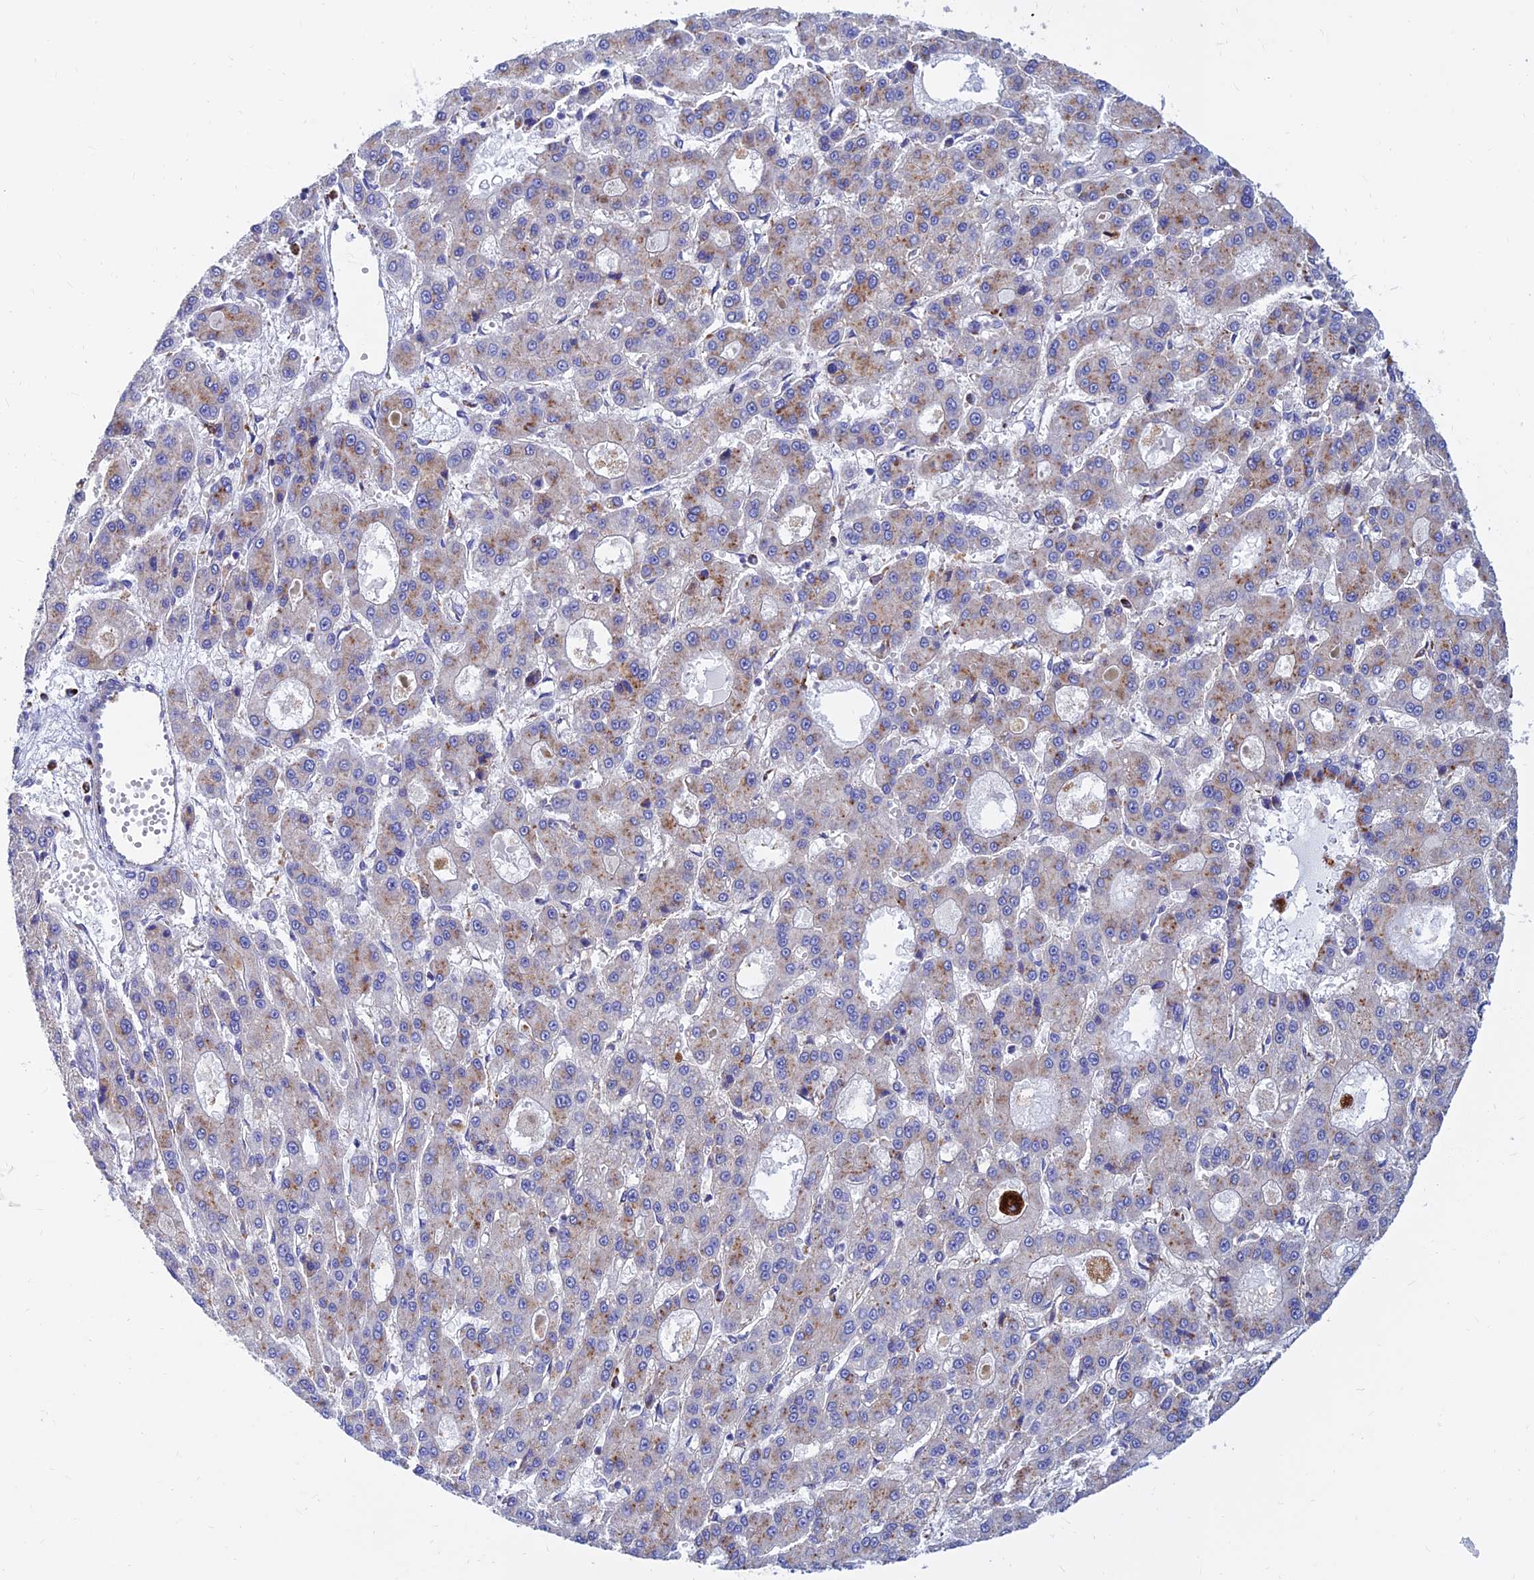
{"staining": {"intensity": "moderate", "quantity": "25%-75%", "location": "cytoplasmic/membranous"}, "tissue": "liver cancer", "cell_type": "Tumor cells", "image_type": "cancer", "snomed": [{"axis": "morphology", "description": "Carcinoma, Hepatocellular, NOS"}, {"axis": "topography", "description": "Liver"}], "caption": "Moderate cytoplasmic/membranous positivity is appreciated in about 25%-75% of tumor cells in liver hepatocellular carcinoma.", "gene": "SPNS1", "patient": {"sex": "male", "age": 70}}